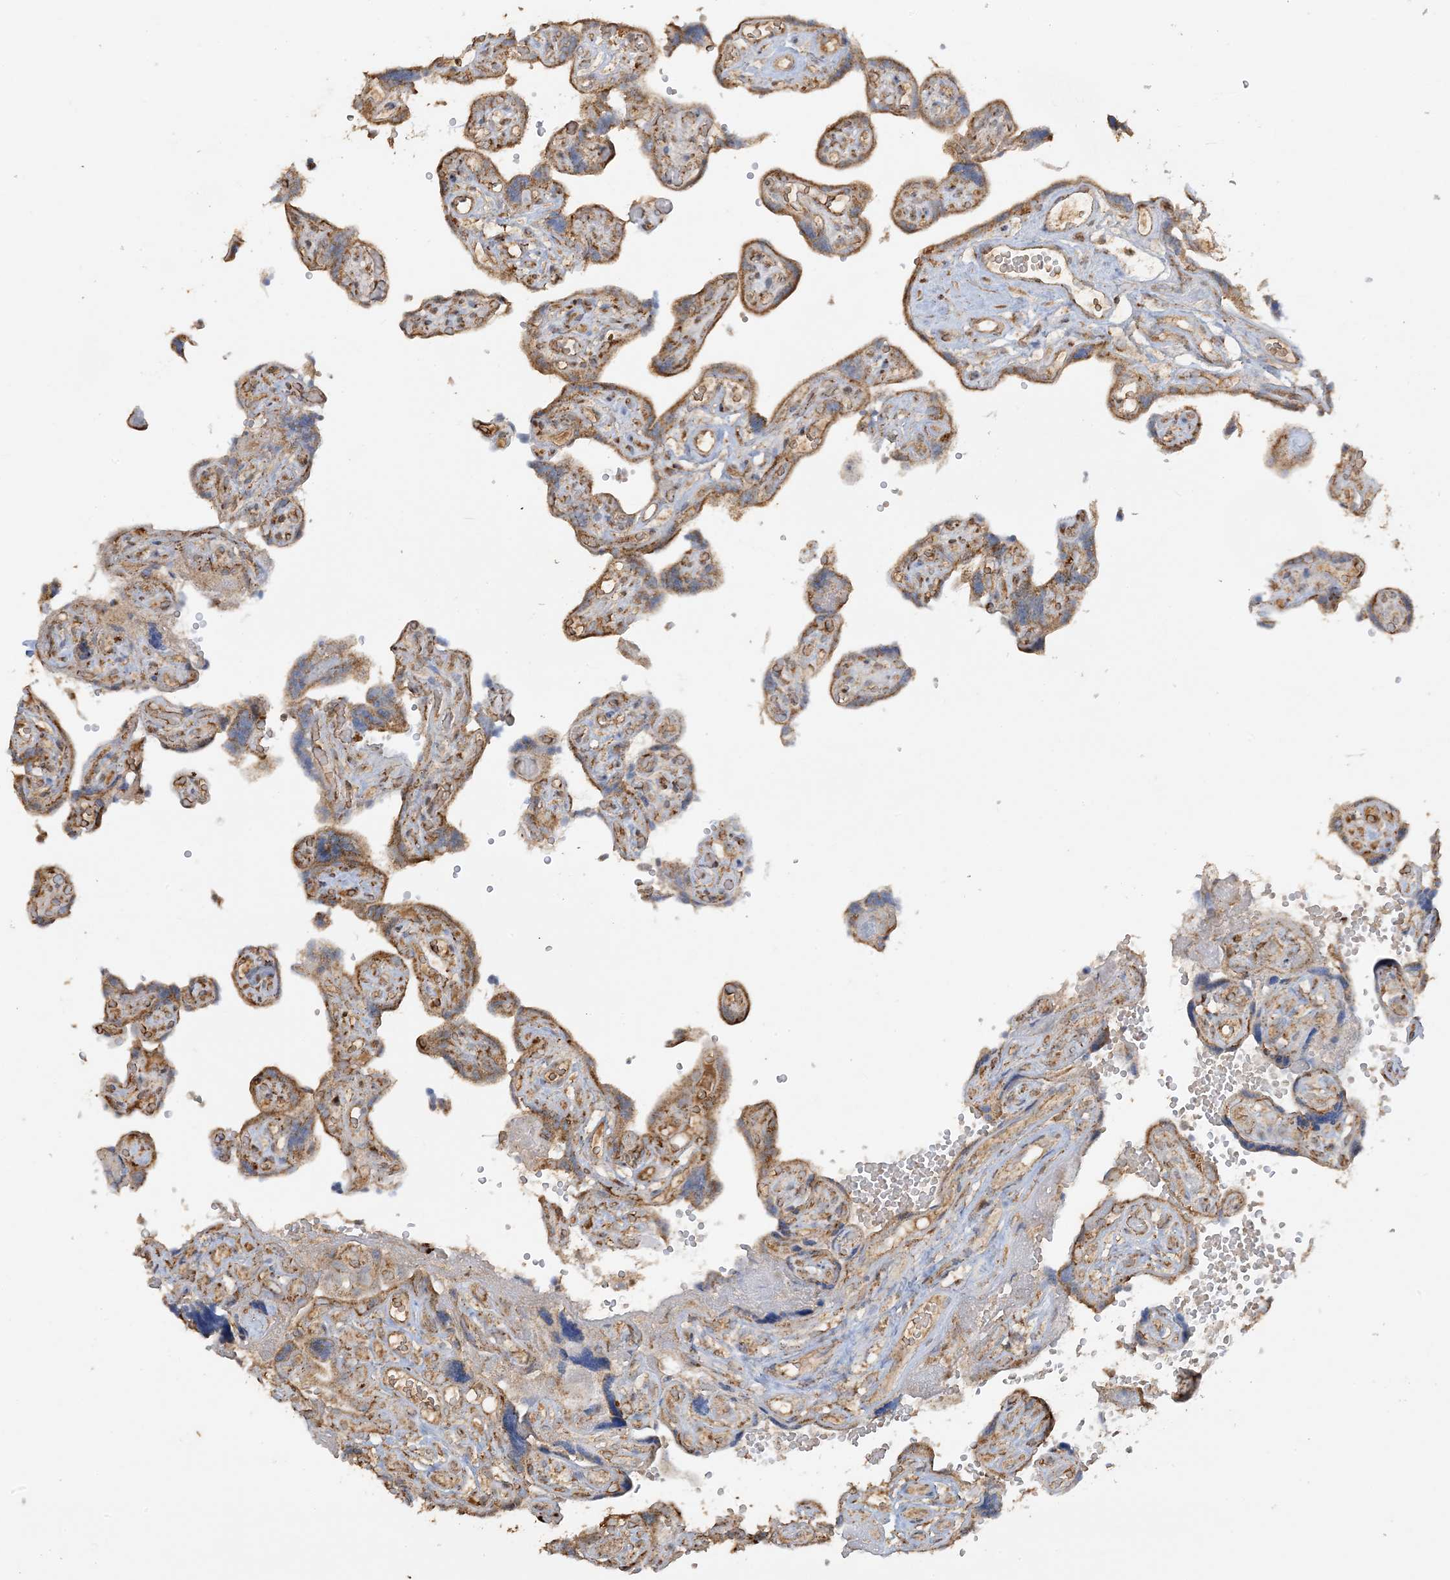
{"staining": {"intensity": "moderate", "quantity": ">75%", "location": "cytoplasmic/membranous"}, "tissue": "placenta", "cell_type": "Decidual cells", "image_type": "normal", "snomed": [{"axis": "morphology", "description": "Normal tissue, NOS"}, {"axis": "topography", "description": "Placenta"}], "caption": "Immunohistochemistry micrograph of unremarkable human placenta stained for a protein (brown), which displays medium levels of moderate cytoplasmic/membranous staining in about >75% of decidual cells.", "gene": "AGA", "patient": {"sex": "female", "age": 30}}